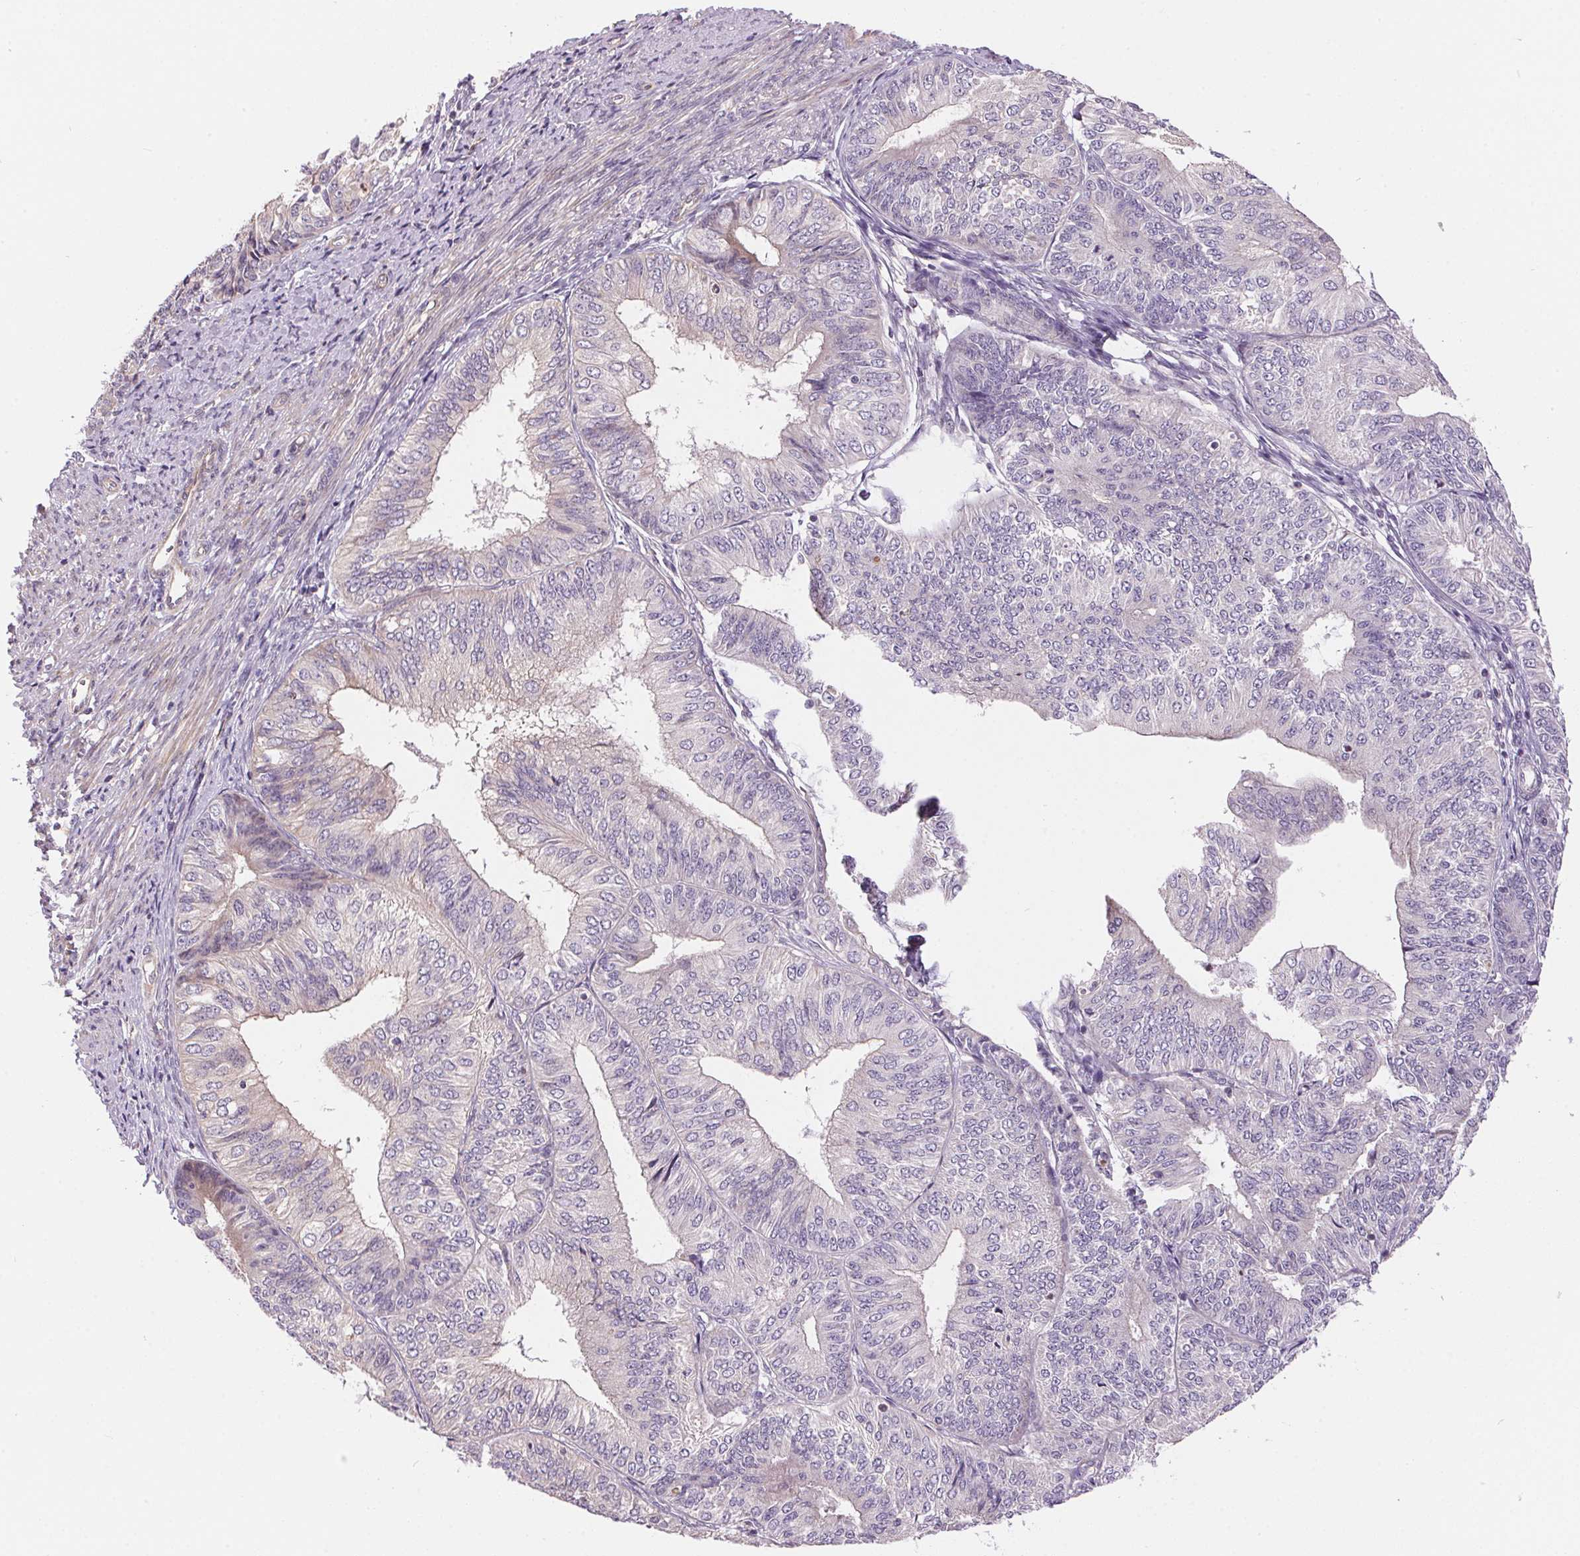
{"staining": {"intensity": "negative", "quantity": "none", "location": "none"}, "tissue": "endometrial cancer", "cell_type": "Tumor cells", "image_type": "cancer", "snomed": [{"axis": "morphology", "description": "Adenocarcinoma, NOS"}, {"axis": "topography", "description": "Endometrium"}], "caption": "Photomicrograph shows no significant protein staining in tumor cells of endometrial cancer (adenocarcinoma).", "gene": "UNC13B", "patient": {"sex": "female", "age": 58}}